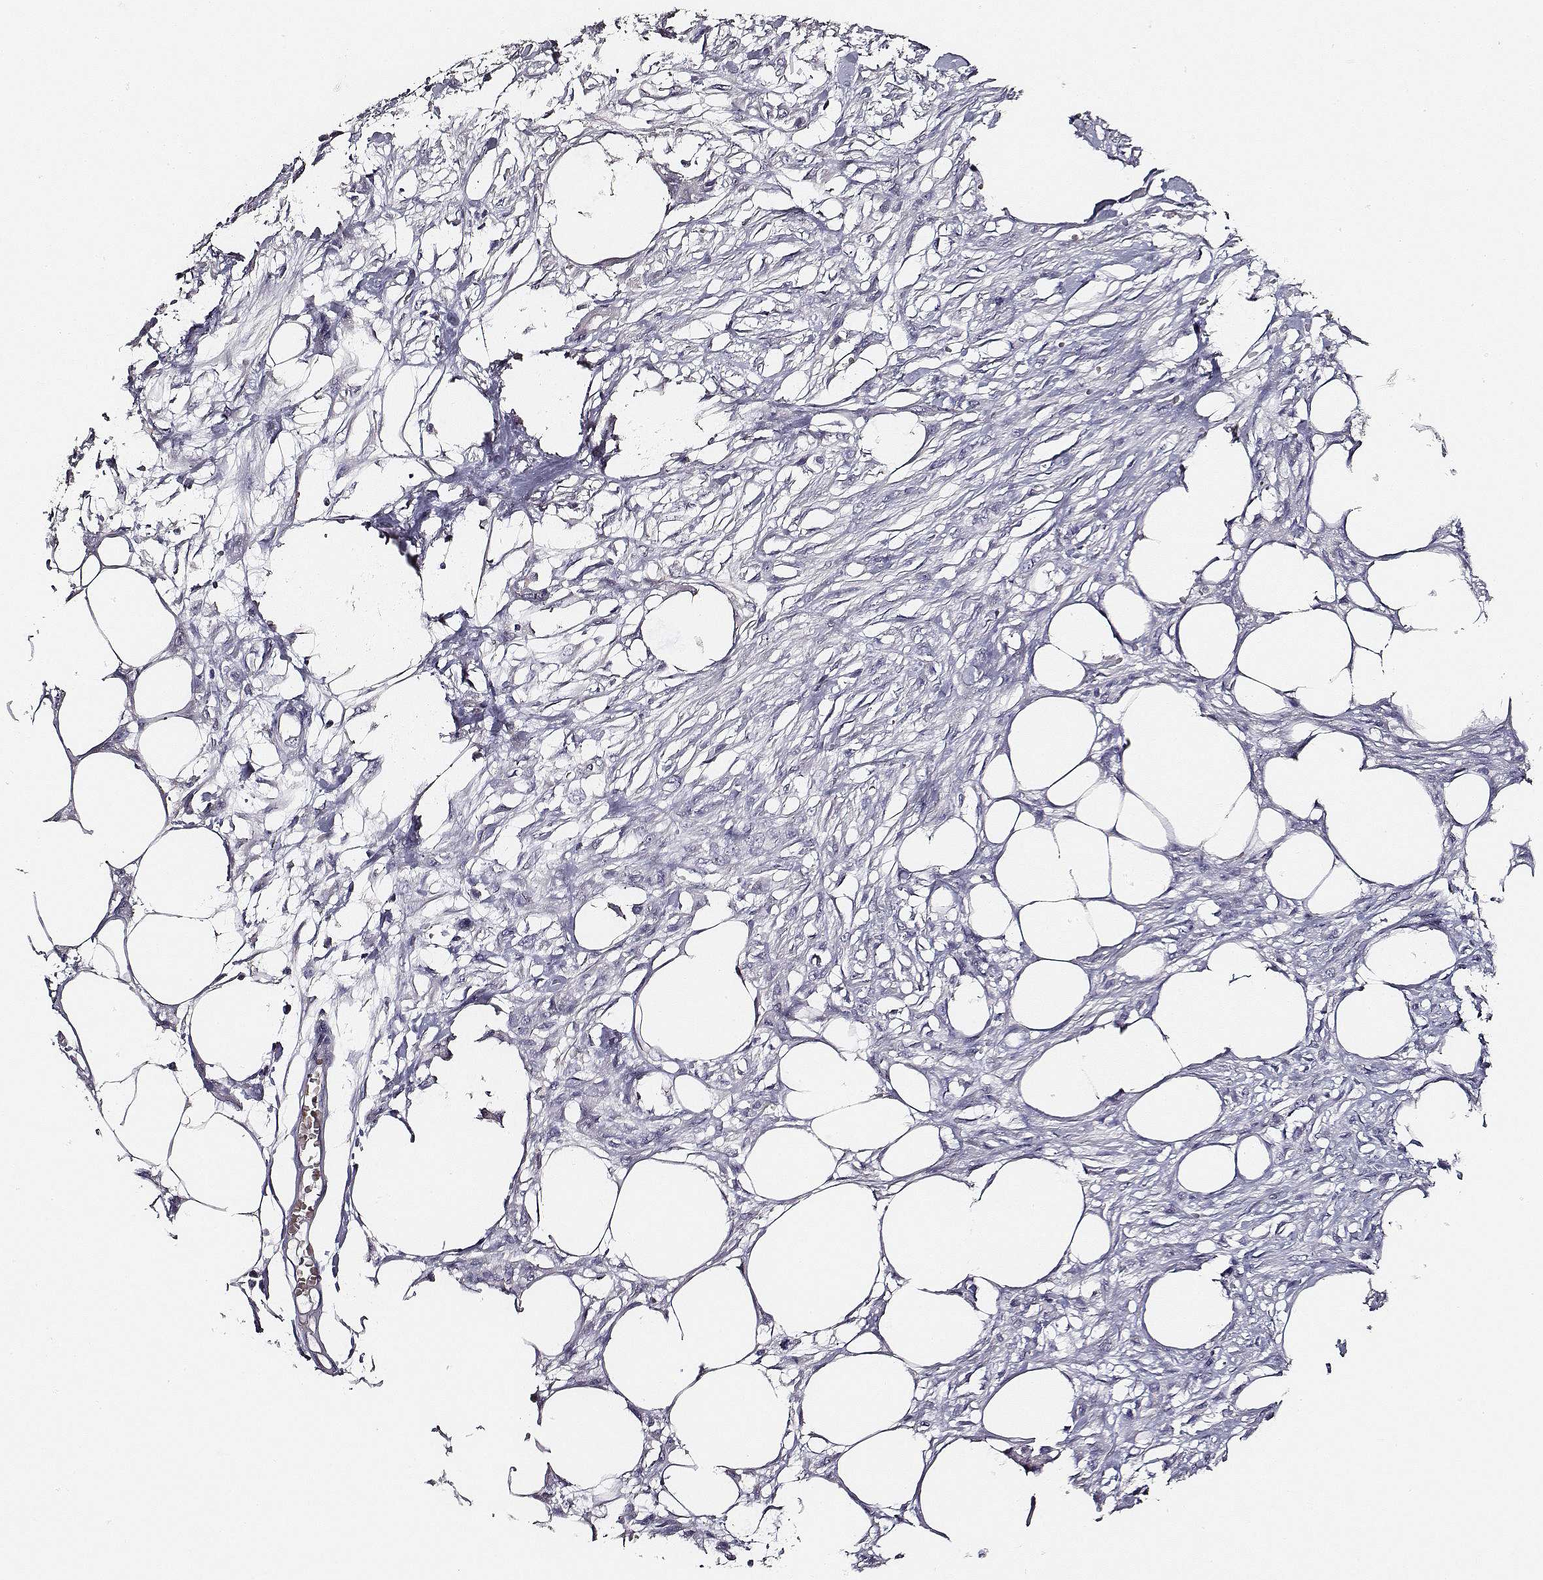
{"staining": {"intensity": "negative", "quantity": "none", "location": "none"}, "tissue": "skin cancer", "cell_type": "Tumor cells", "image_type": "cancer", "snomed": [{"axis": "morphology", "description": "Squamous cell carcinoma, NOS"}, {"axis": "topography", "description": "Skin"}], "caption": "Protein analysis of skin cancer (squamous cell carcinoma) demonstrates no significant expression in tumor cells.", "gene": "AADAT", "patient": {"sex": "female", "age": 59}}